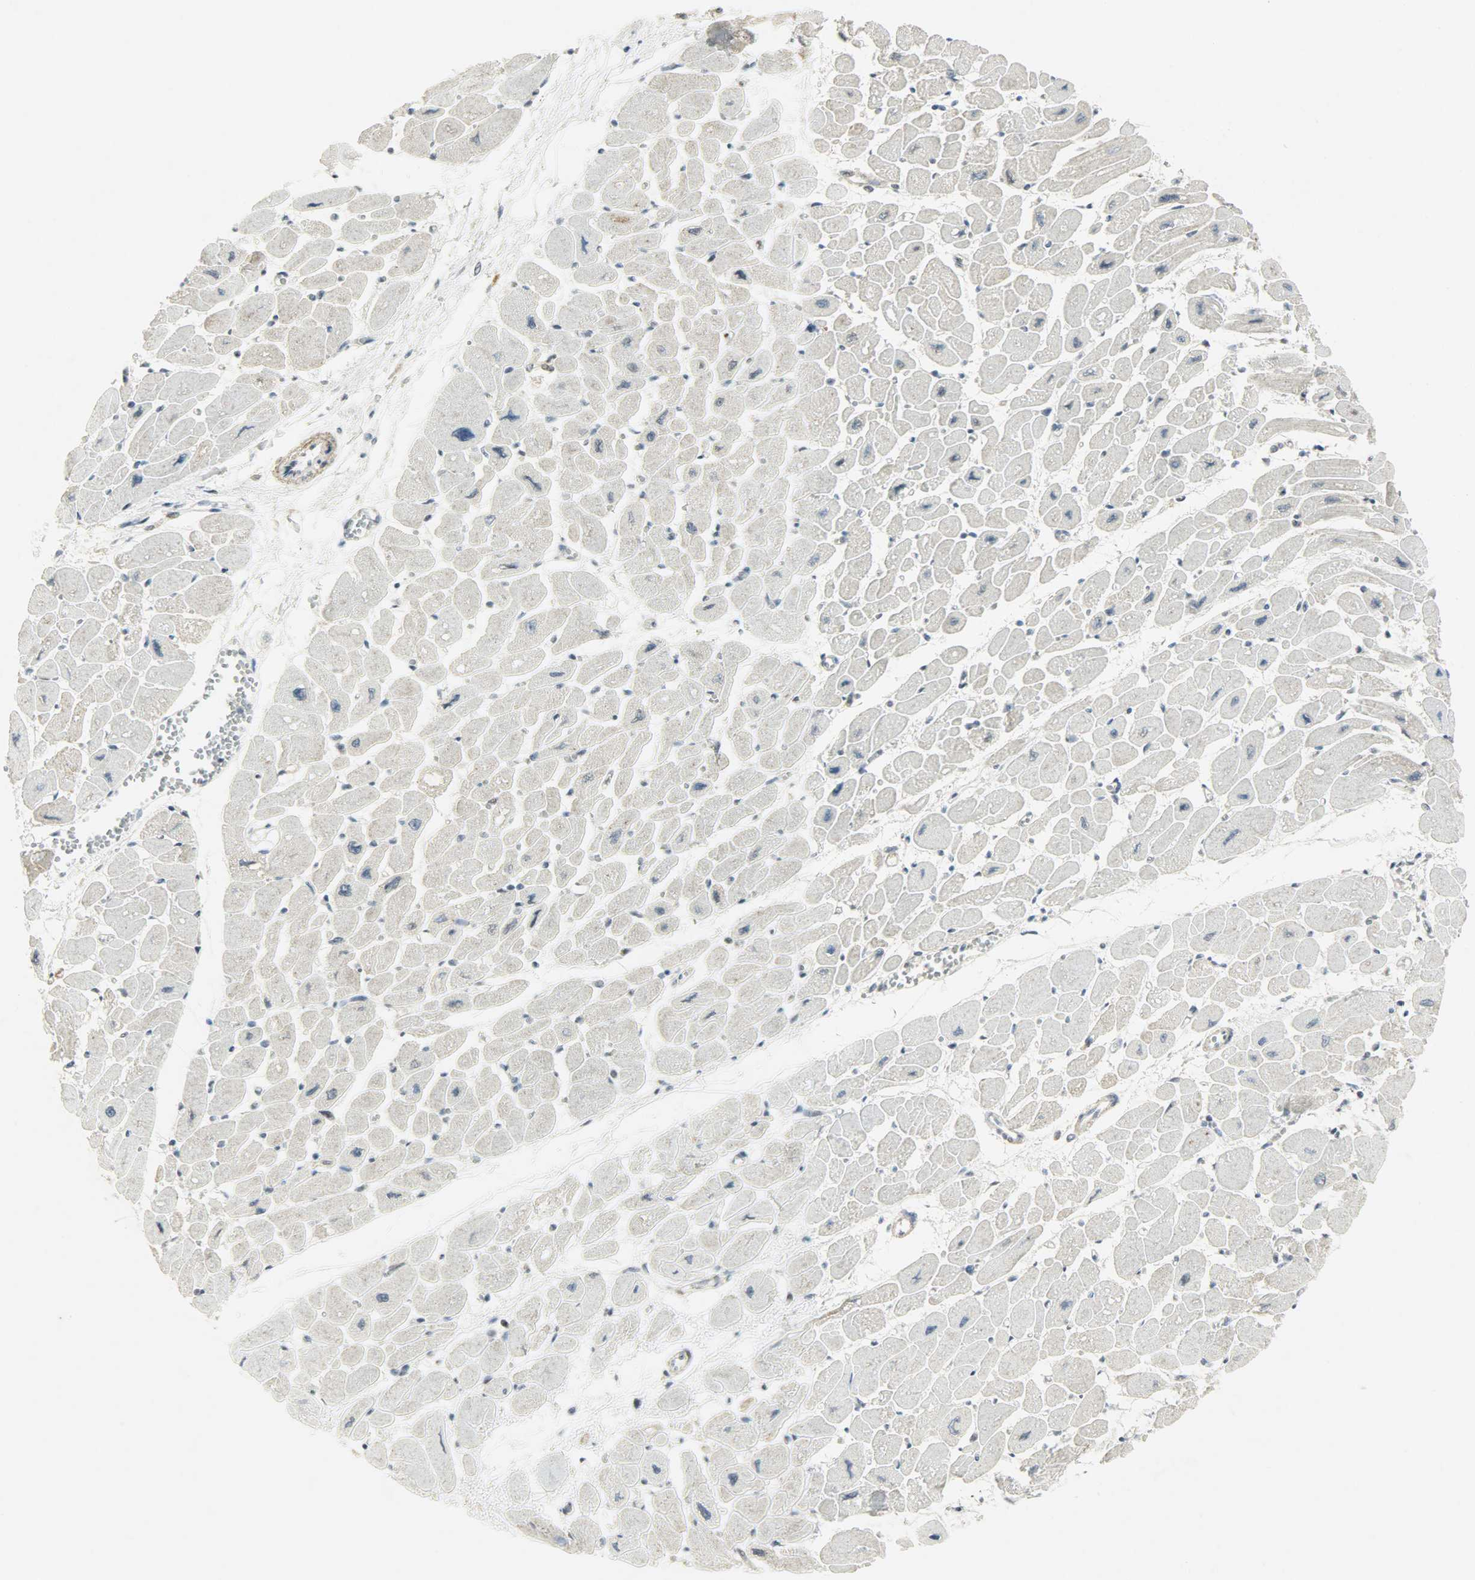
{"staining": {"intensity": "weak", "quantity": "<25%", "location": "cytoplasmic/membranous"}, "tissue": "heart muscle", "cell_type": "Cardiomyocytes", "image_type": "normal", "snomed": [{"axis": "morphology", "description": "Normal tissue, NOS"}, {"axis": "topography", "description": "Heart"}], "caption": "Immunohistochemistry (IHC) of benign human heart muscle demonstrates no staining in cardiomyocytes.", "gene": "AURKB", "patient": {"sex": "female", "age": 54}}